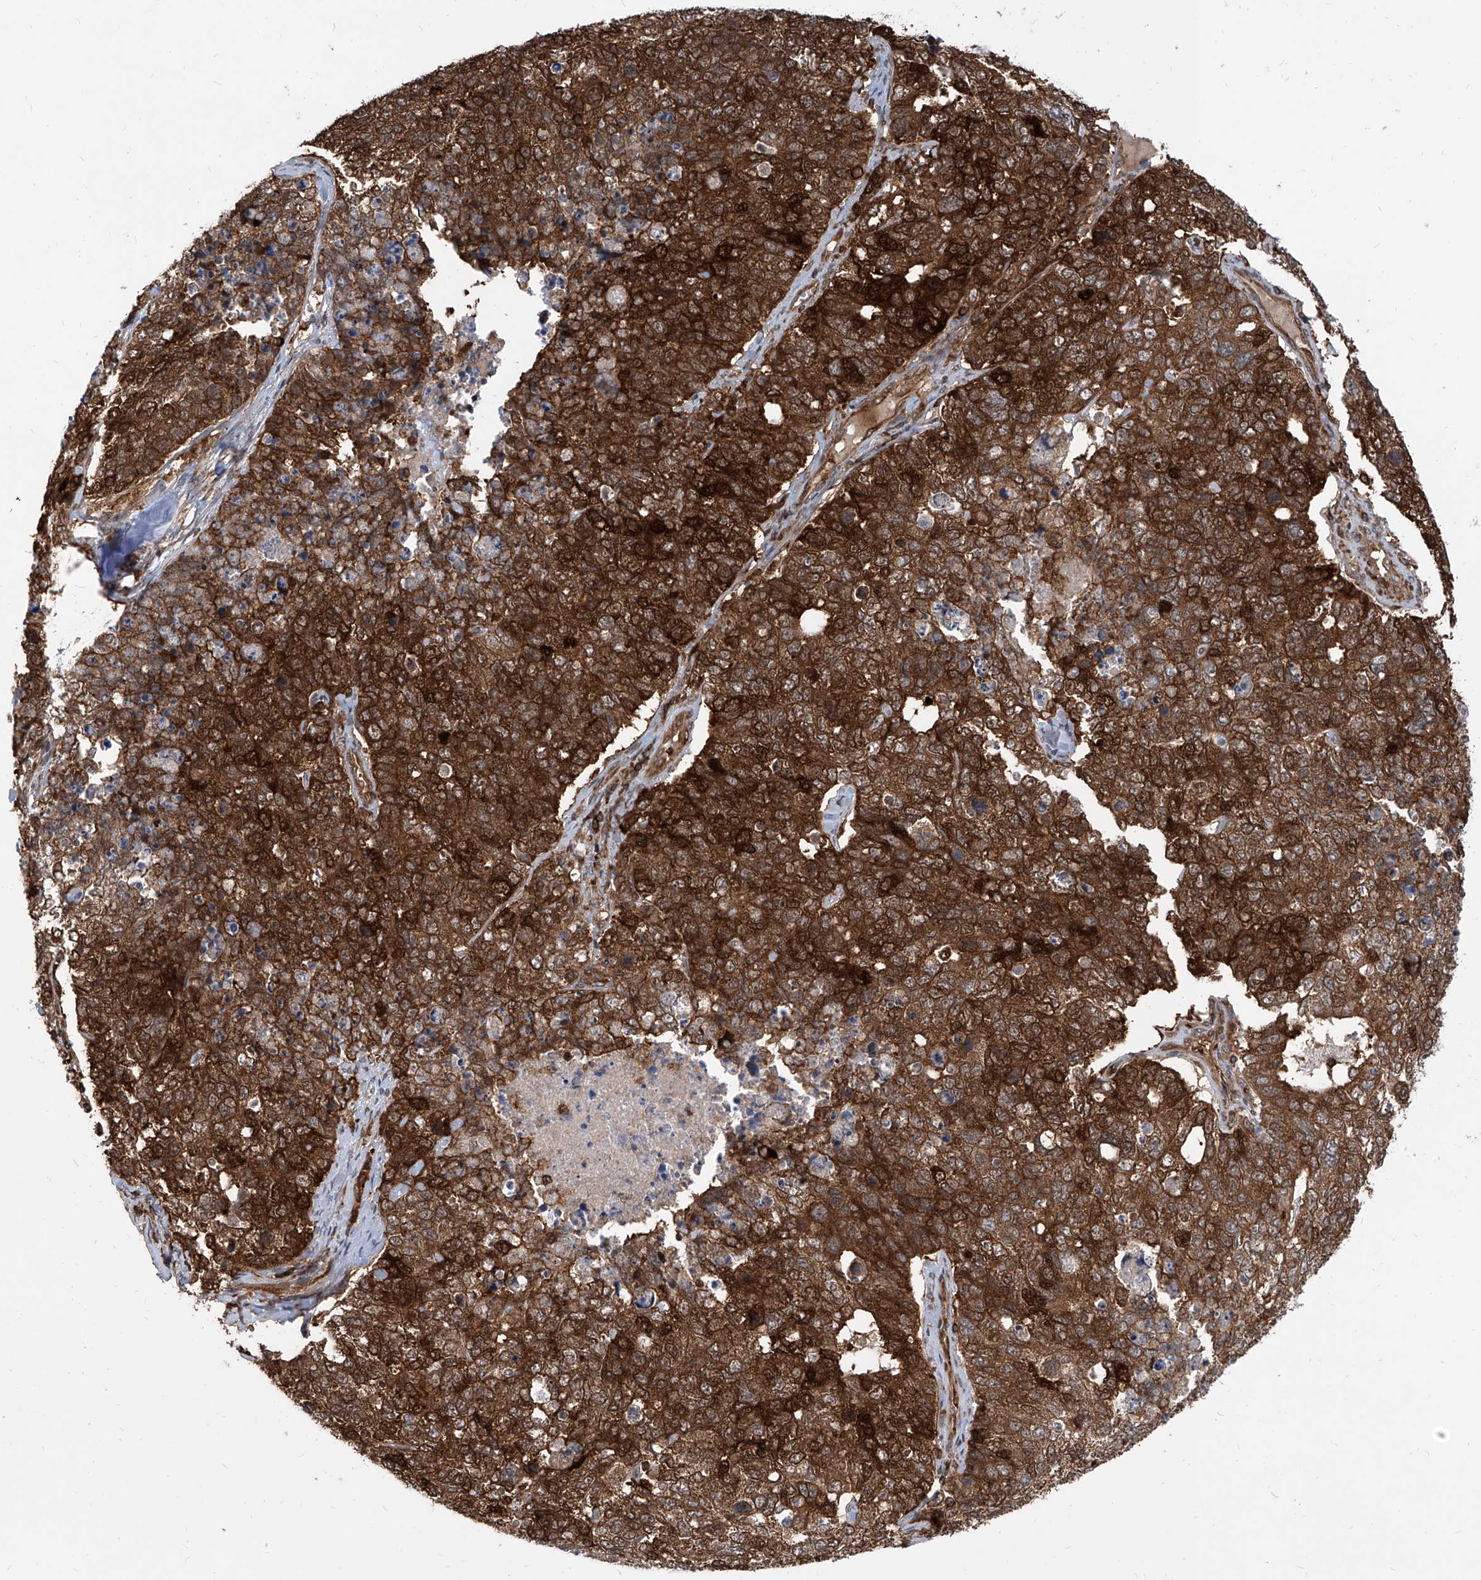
{"staining": {"intensity": "strong", "quantity": ">75%", "location": "cytoplasmic/membranous"}, "tissue": "cervical cancer", "cell_type": "Tumor cells", "image_type": "cancer", "snomed": [{"axis": "morphology", "description": "Squamous cell carcinoma, NOS"}, {"axis": "topography", "description": "Cervix"}], "caption": "This is a photomicrograph of immunohistochemistry (IHC) staining of cervical cancer, which shows strong expression in the cytoplasmic/membranous of tumor cells.", "gene": "MAGED2", "patient": {"sex": "female", "age": 63}}